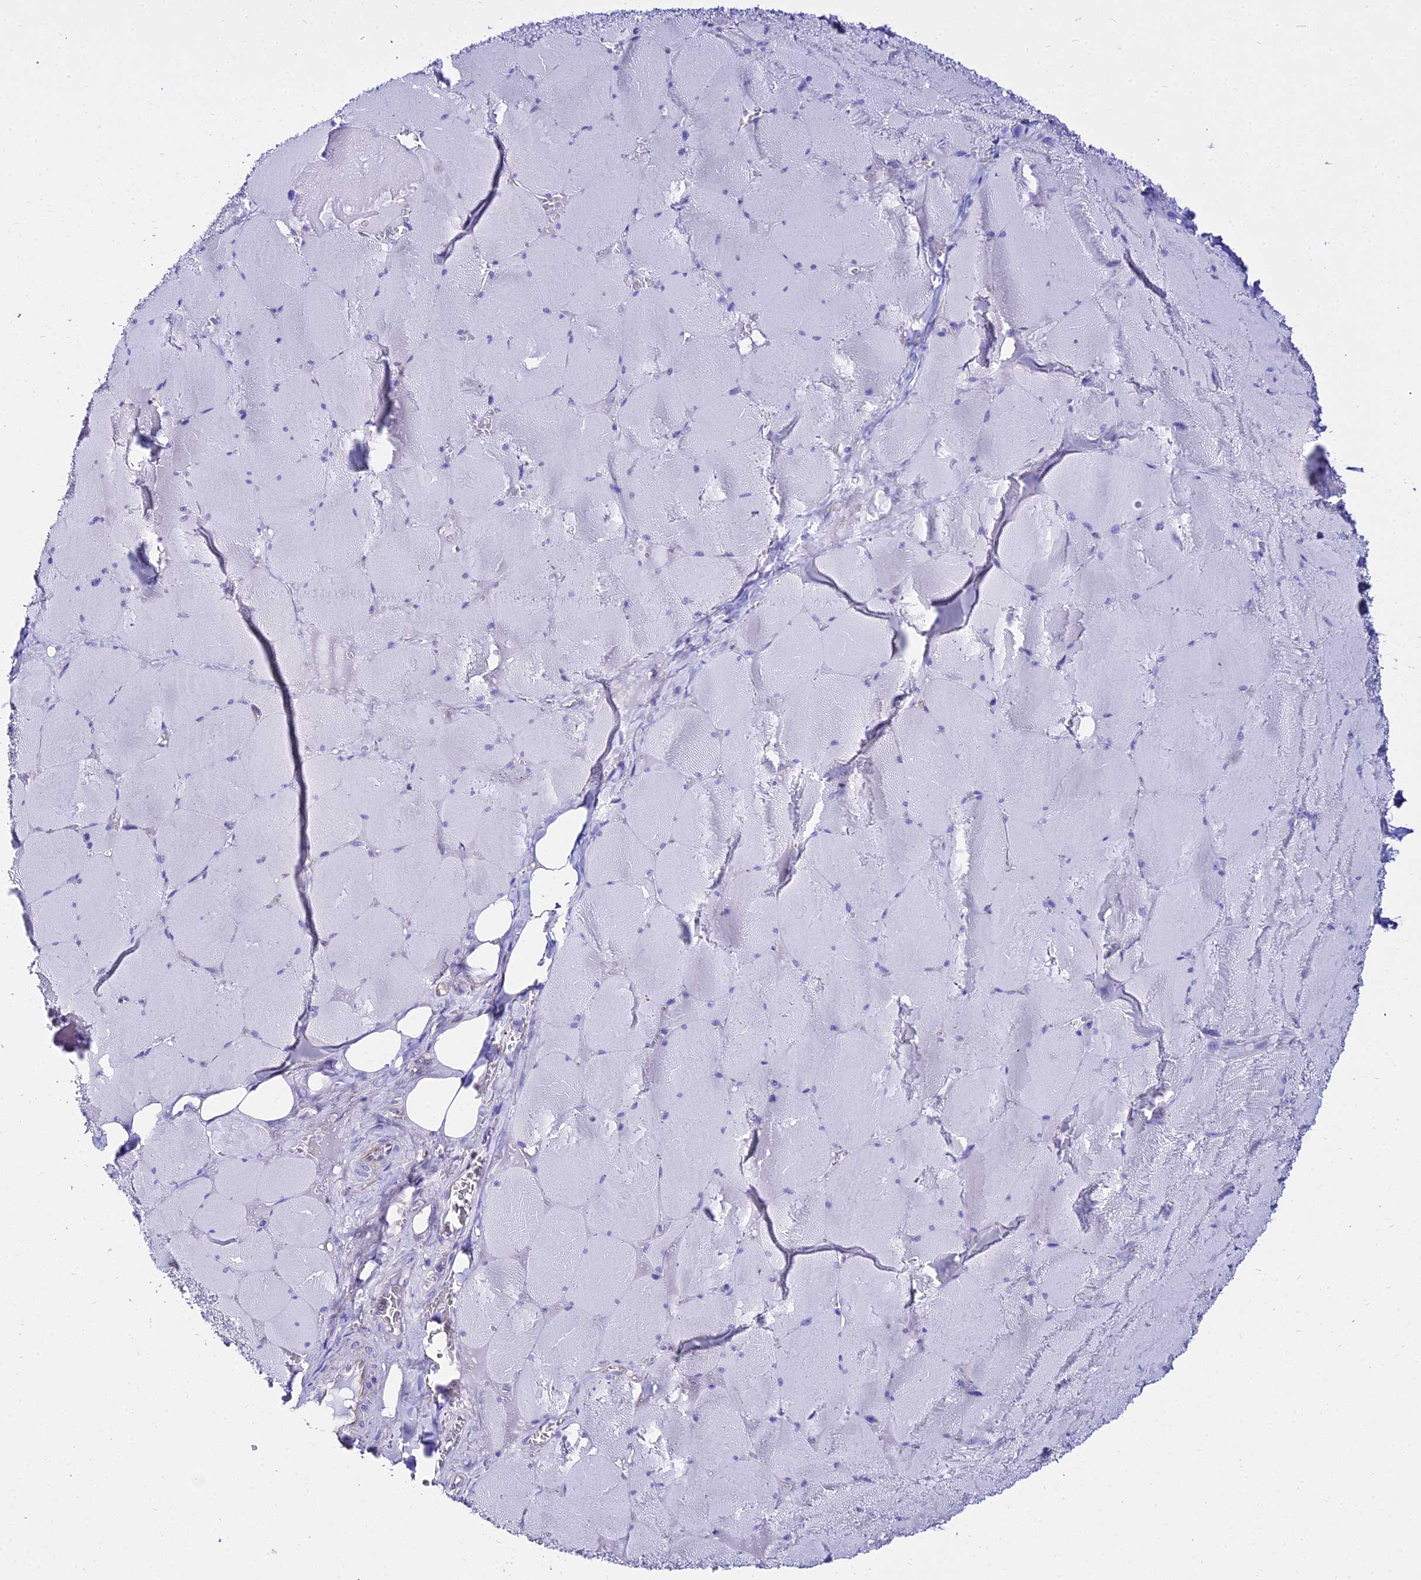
{"staining": {"intensity": "negative", "quantity": "none", "location": "none"}, "tissue": "skeletal muscle", "cell_type": "Myocytes", "image_type": "normal", "snomed": [{"axis": "morphology", "description": "Normal tissue, NOS"}, {"axis": "topography", "description": "Skeletal muscle"}, {"axis": "topography", "description": "Head-Neck"}], "caption": "Immunohistochemistry image of unremarkable skeletal muscle stained for a protein (brown), which demonstrates no staining in myocytes.", "gene": "TUBA1A", "patient": {"sex": "male", "age": 66}}